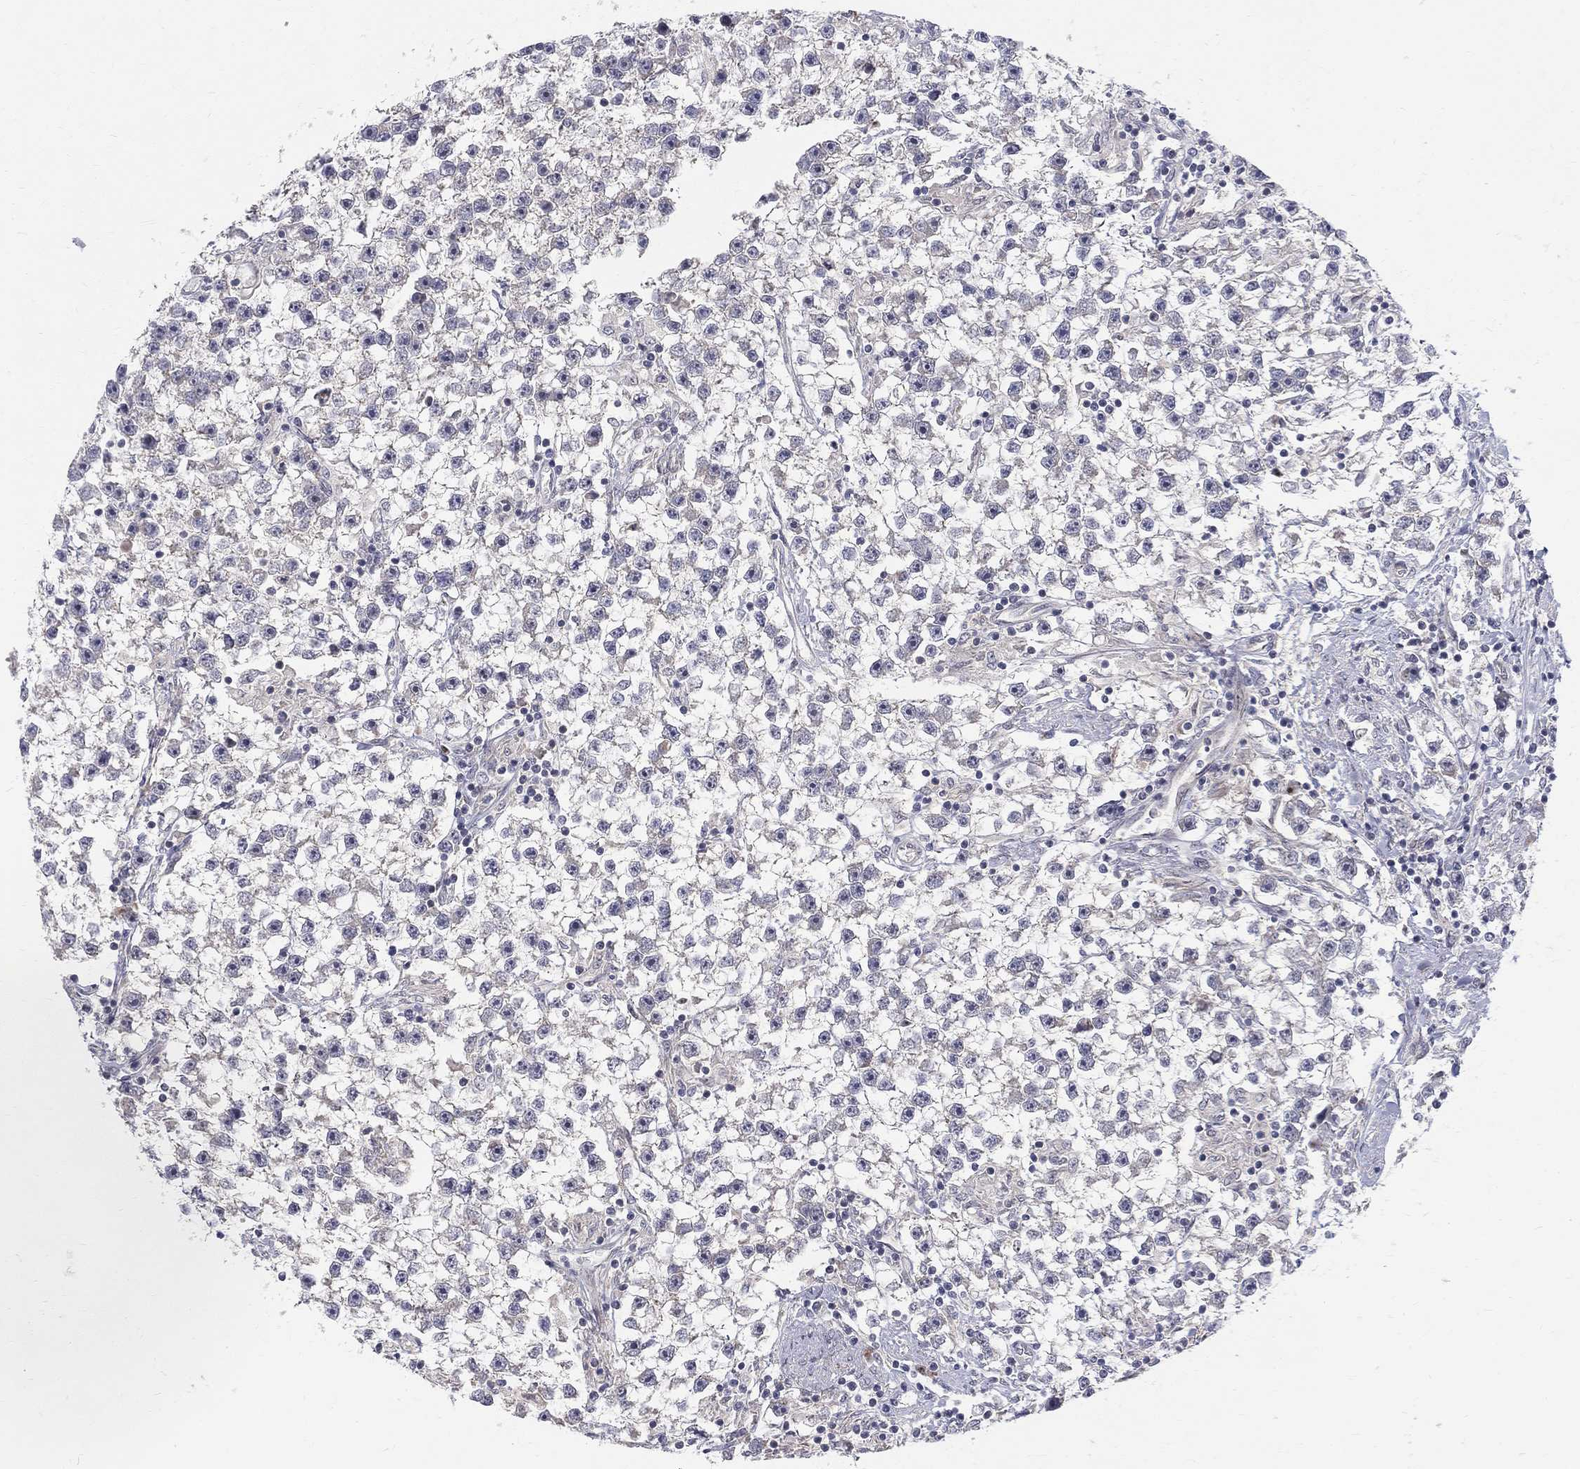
{"staining": {"intensity": "negative", "quantity": "none", "location": "none"}, "tissue": "testis cancer", "cell_type": "Tumor cells", "image_type": "cancer", "snomed": [{"axis": "morphology", "description": "Seminoma, NOS"}, {"axis": "topography", "description": "Testis"}], "caption": "An immunohistochemistry image of testis cancer (seminoma) is shown. There is no staining in tumor cells of testis cancer (seminoma).", "gene": "WDR19", "patient": {"sex": "male", "age": 59}}